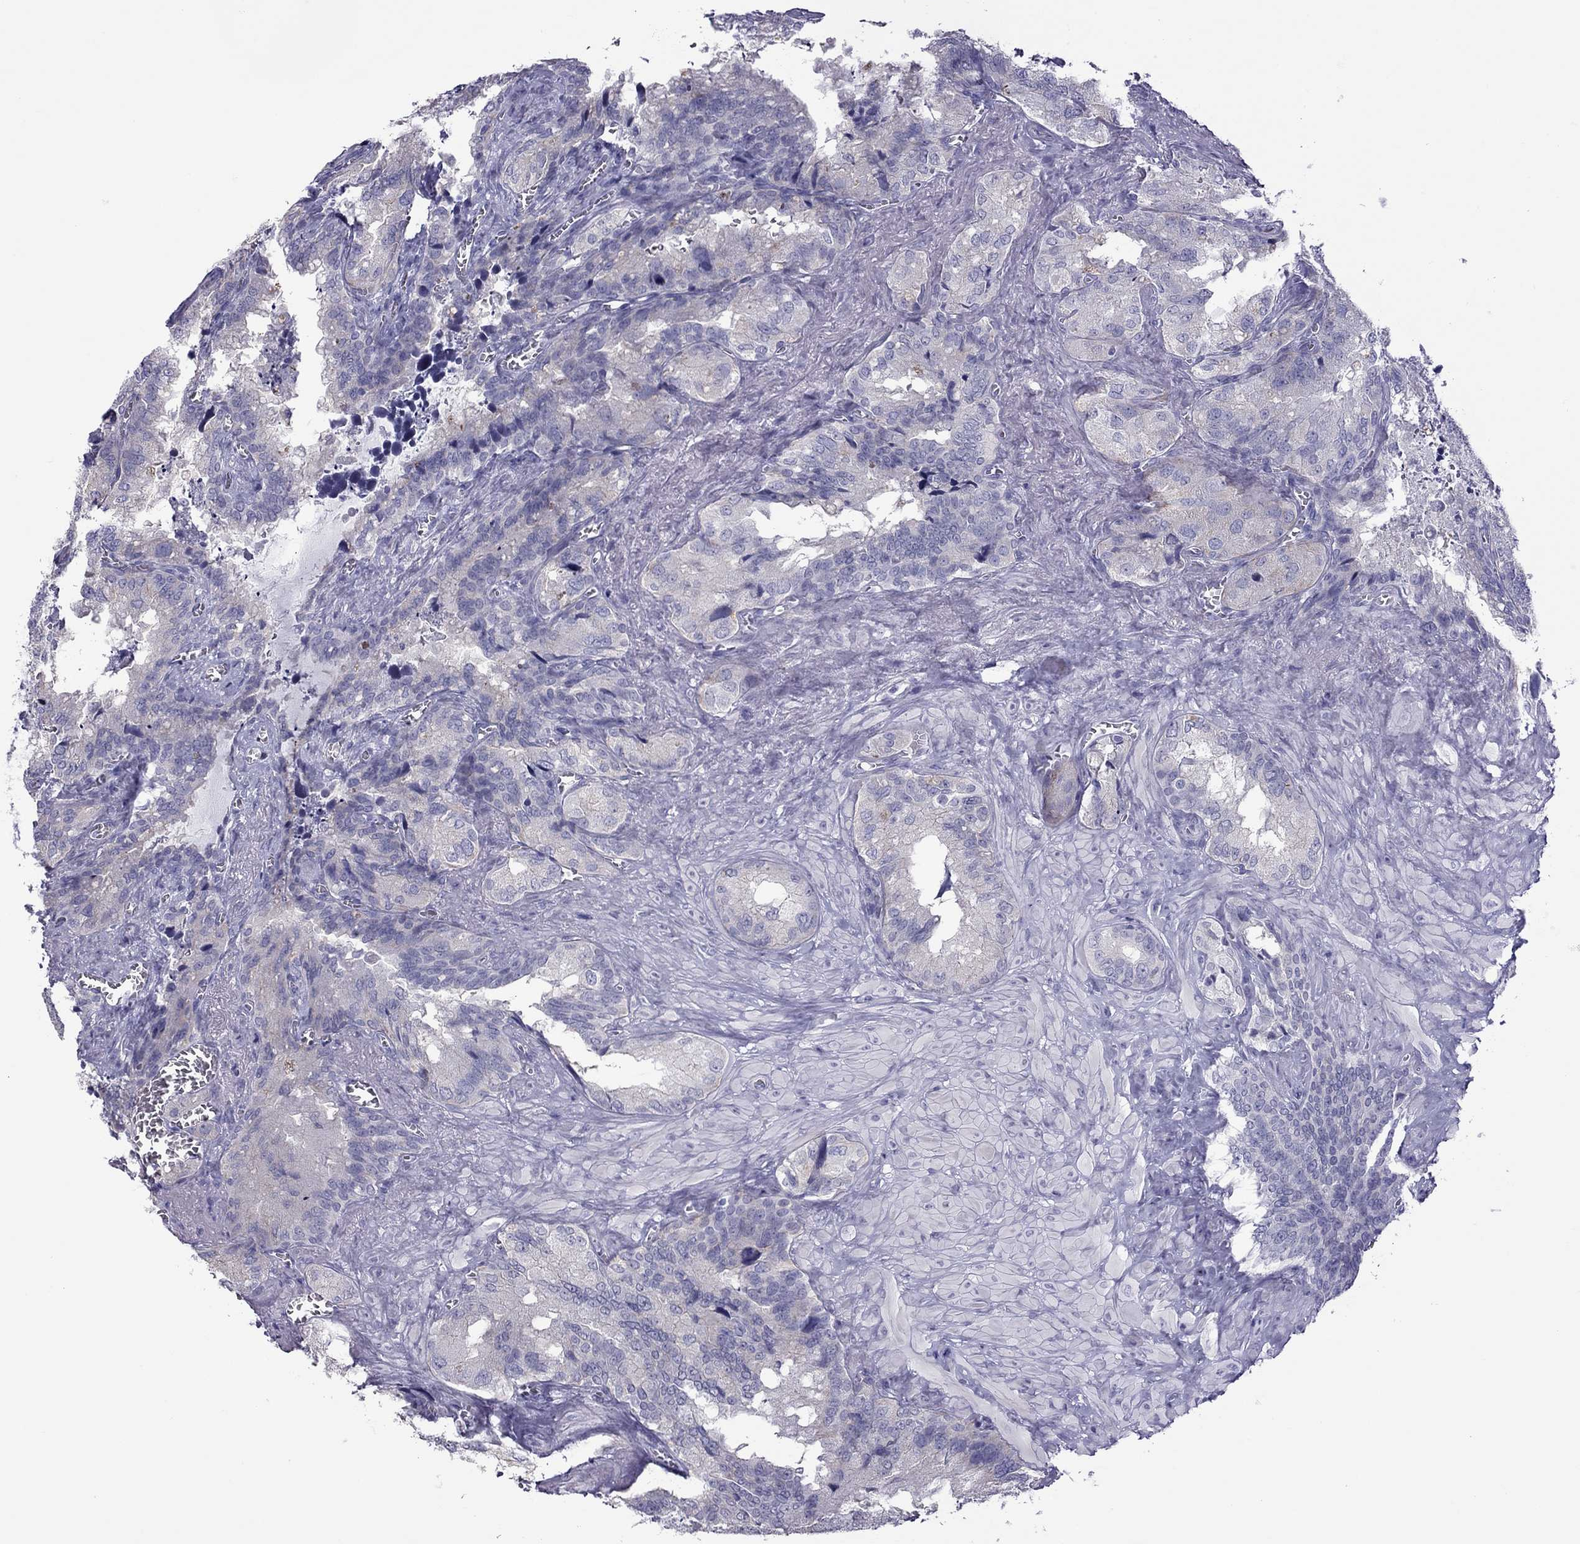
{"staining": {"intensity": "weak", "quantity": "<25%", "location": "cytoplasmic/membranous"}, "tissue": "seminal vesicle", "cell_type": "Glandular cells", "image_type": "normal", "snomed": [{"axis": "morphology", "description": "Normal tissue, NOS"}, {"axis": "topography", "description": "Seminal veicle"}], "caption": "This is an immunohistochemistry (IHC) photomicrograph of unremarkable human seminal vesicle. There is no expression in glandular cells.", "gene": "TEX14", "patient": {"sex": "male", "age": 72}}